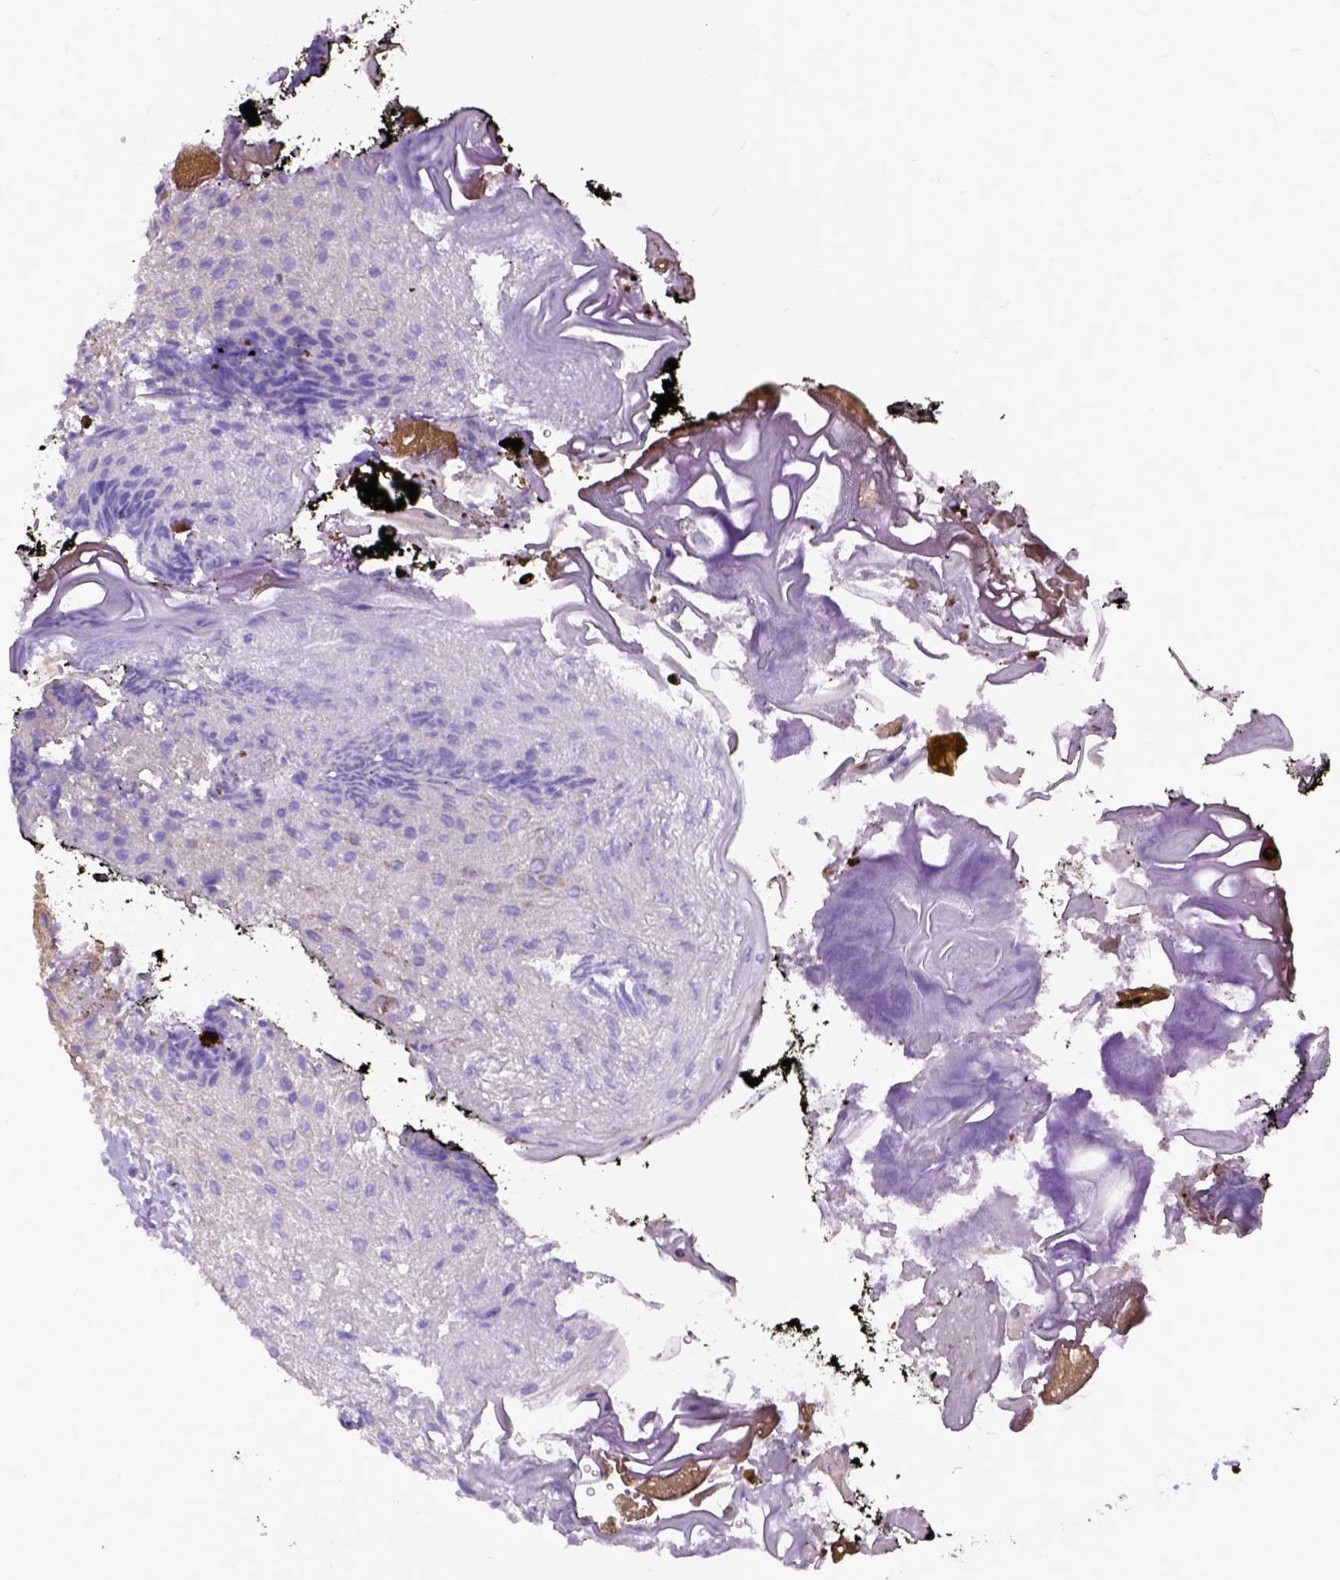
{"staining": {"intensity": "weak", "quantity": "25%-75%", "location": "cytoplasmic/membranous"}, "tissue": "oral mucosa", "cell_type": "Squamous epithelial cells", "image_type": "normal", "snomed": [{"axis": "morphology", "description": "Normal tissue, NOS"}, {"axis": "morphology", "description": "Squamous cell carcinoma, NOS"}, {"axis": "topography", "description": "Oral tissue"}, {"axis": "topography", "description": "Head-Neck"}], "caption": "DAB immunohistochemical staining of normal human oral mucosa exhibits weak cytoplasmic/membranous protein positivity in about 25%-75% of squamous epithelial cells.", "gene": "MVP", "patient": {"sex": "male", "age": 69}}